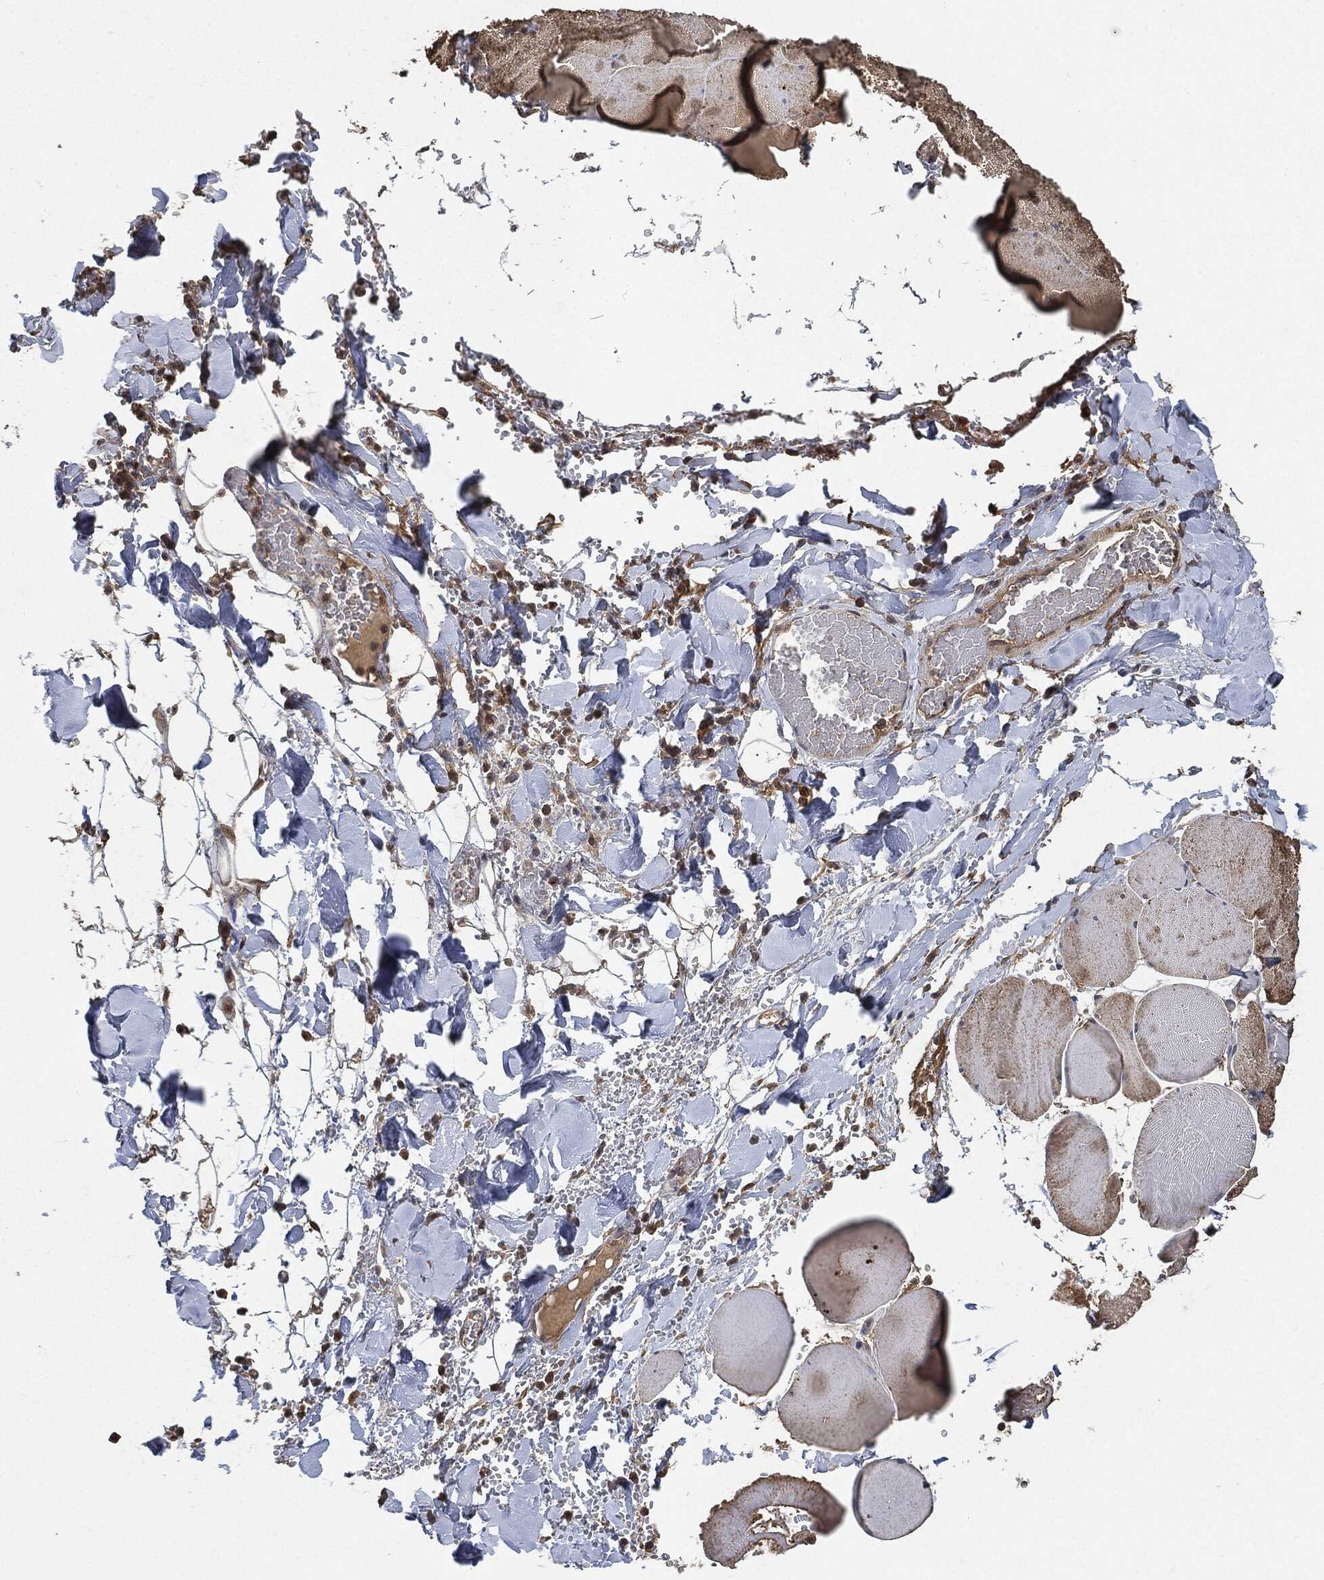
{"staining": {"intensity": "weak", "quantity": ">75%", "location": "cytoplasmic/membranous"}, "tissue": "skeletal muscle", "cell_type": "Myocytes", "image_type": "normal", "snomed": [{"axis": "morphology", "description": "Normal tissue, NOS"}, {"axis": "morphology", "description": "Malignant melanoma, Metastatic site"}, {"axis": "topography", "description": "Skeletal muscle"}], "caption": "Unremarkable skeletal muscle demonstrates weak cytoplasmic/membranous positivity in approximately >75% of myocytes, visualized by immunohistochemistry. (Stains: DAB in brown, nuclei in blue, Microscopy: brightfield microscopy at high magnification).", "gene": "BRAF", "patient": {"sex": "male", "age": 50}}